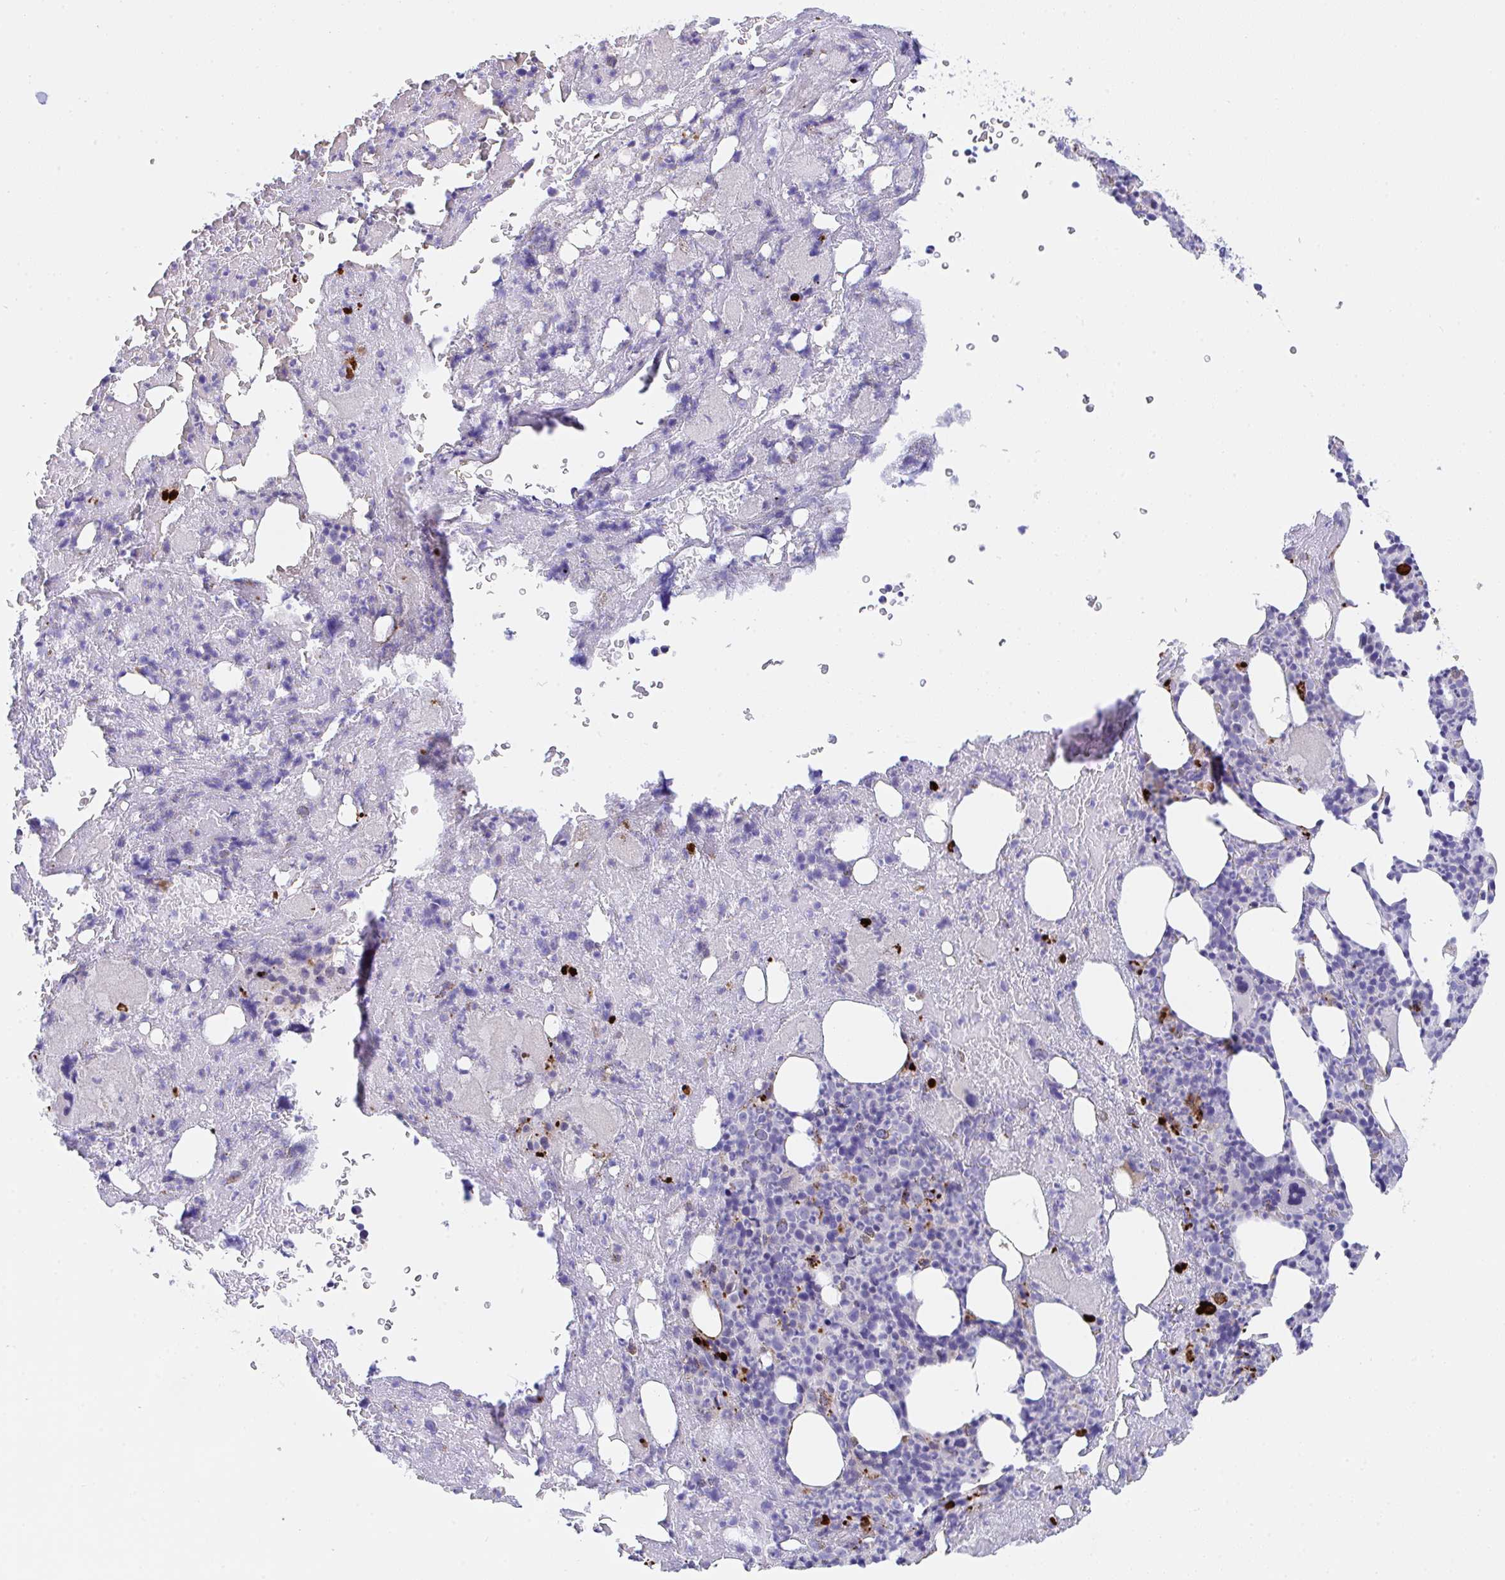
{"staining": {"intensity": "strong", "quantity": "<25%", "location": "cytoplasmic/membranous"}, "tissue": "bone marrow", "cell_type": "Hematopoietic cells", "image_type": "normal", "snomed": [{"axis": "morphology", "description": "Normal tissue, NOS"}, {"axis": "topography", "description": "Bone marrow"}], "caption": "This is a photomicrograph of immunohistochemistry staining of normal bone marrow, which shows strong staining in the cytoplasmic/membranous of hematopoietic cells.", "gene": "KMT2E", "patient": {"sex": "female", "age": 59}}